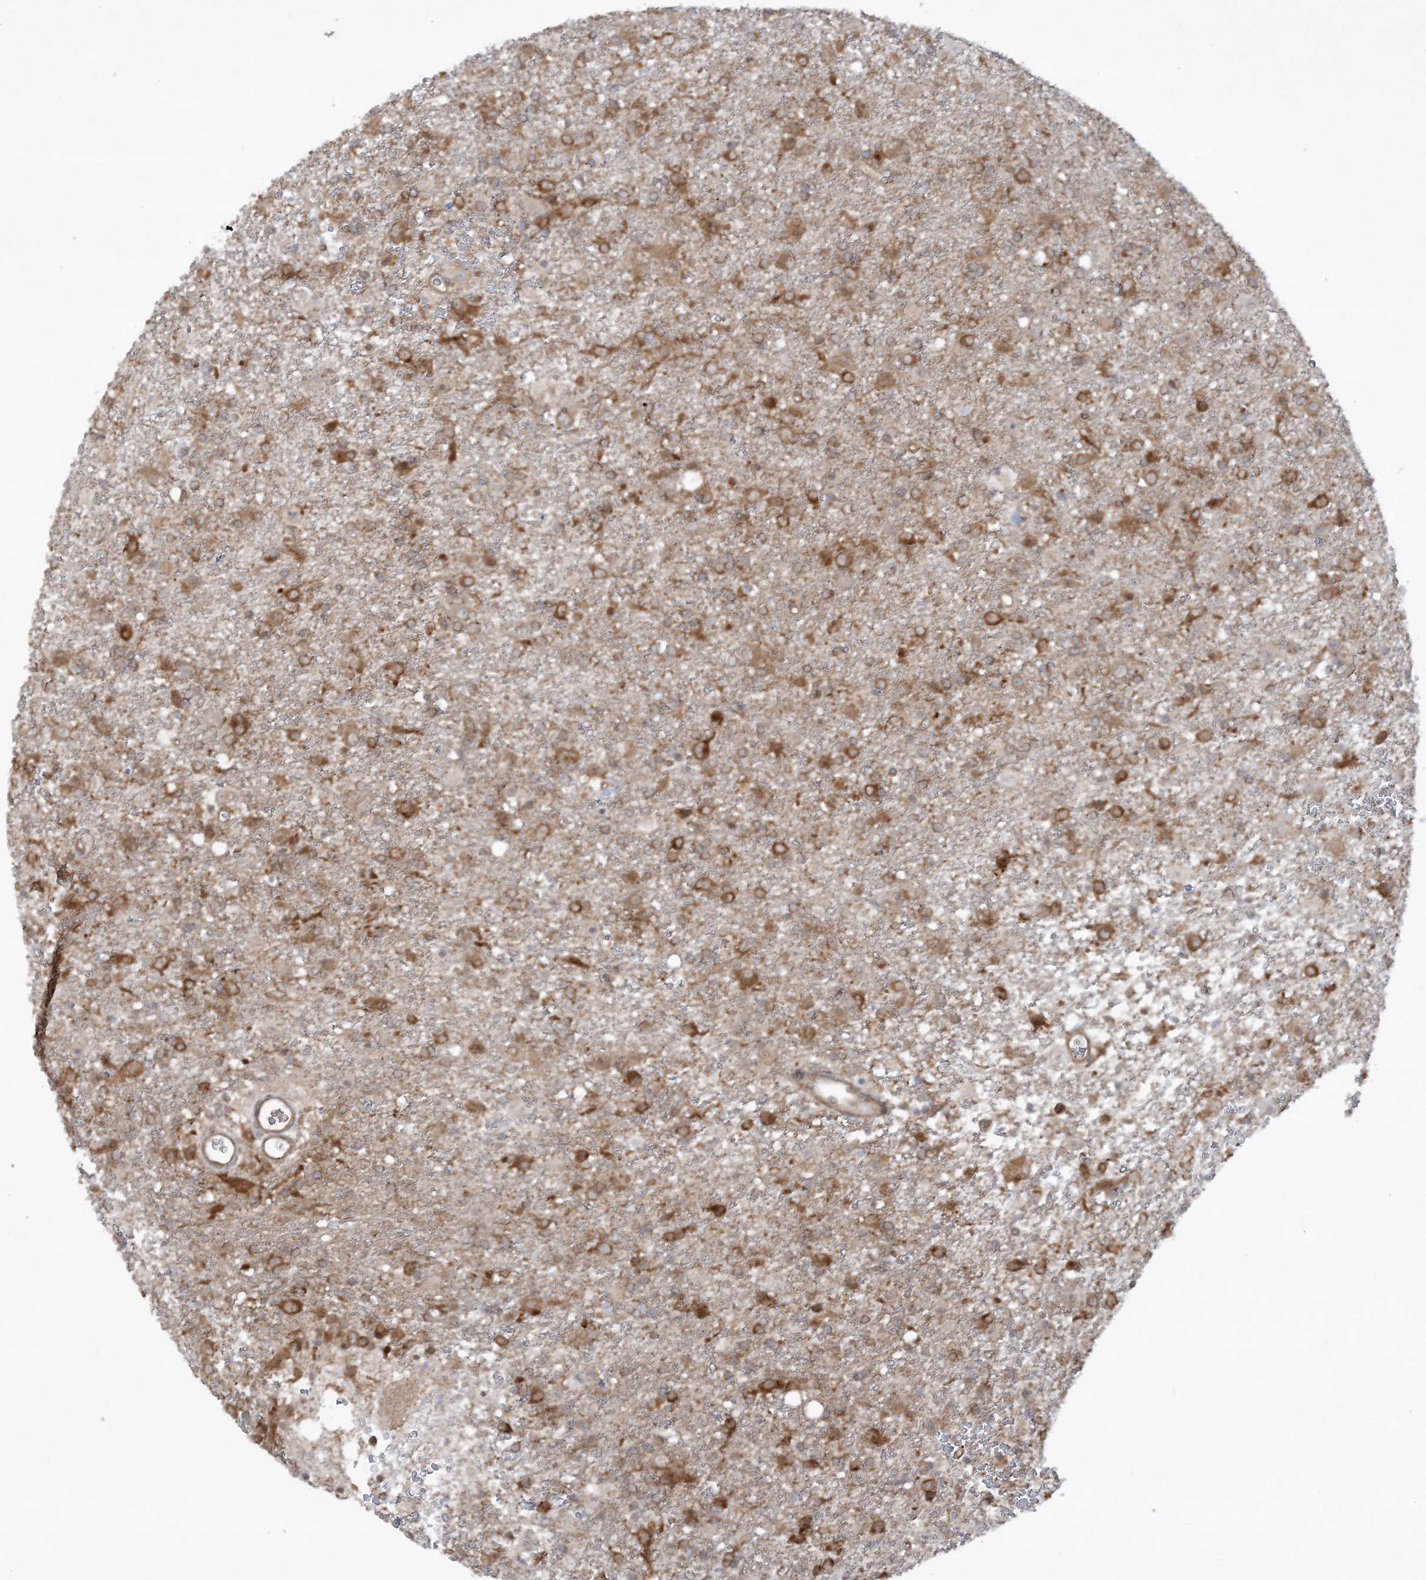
{"staining": {"intensity": "moderate", "quantity": ">75%", "location": "cytoplasmic/membranous"}, "tissue": "glioma", "cell_type": "Tumor cells", "image_type": "cancer", "snomed": [{"axis": "morphology", "description": "Glioma, malignant, Low grade"}, {"axis": "topography", "description": "Brain"}], "caption": "Human glioma stained with a protein marker demonstrates moderate staining in tumor cells.", "gene": "STAM2", "patient": {"sex": "male", "age": 65}}